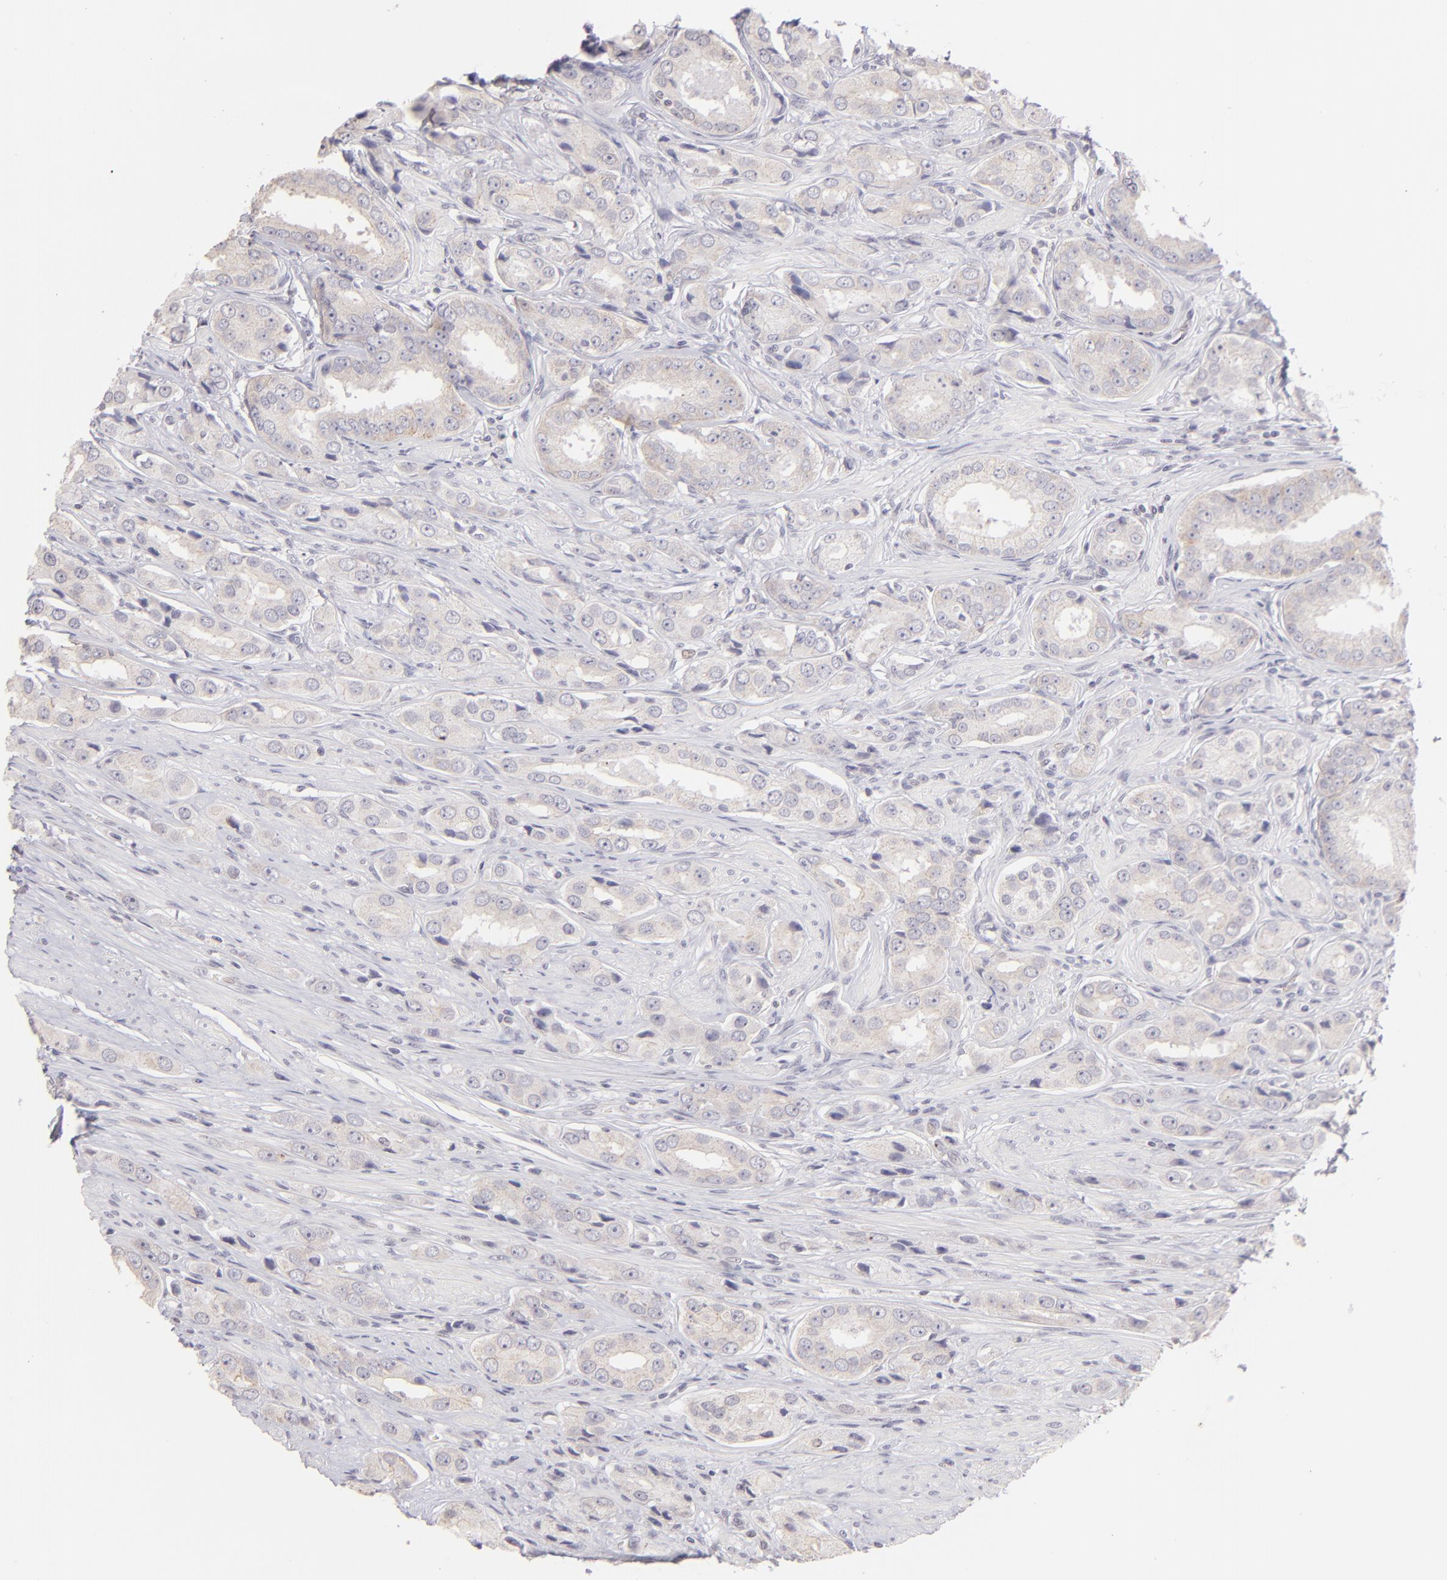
{"staining": {"intensity": "negative", "quantity": "none", "location": "none"}, "tissue": "prostate cancer", "cell_type": "Tumor cells", "image_type": "cancer", "snomed": [{"axis": "morphology", "description": "Adenocarcinoma, Medium grade"}, {"axis": "topography", "description": "Prostate"}], "caption": "DAB (3,3'-diaminobenzidine) immunohistochemical staining of prostate cancer reveals no significant staining in tumor cells.", "gene": "MAGEA1", "patient": {"sex": "male", "age": 53}}